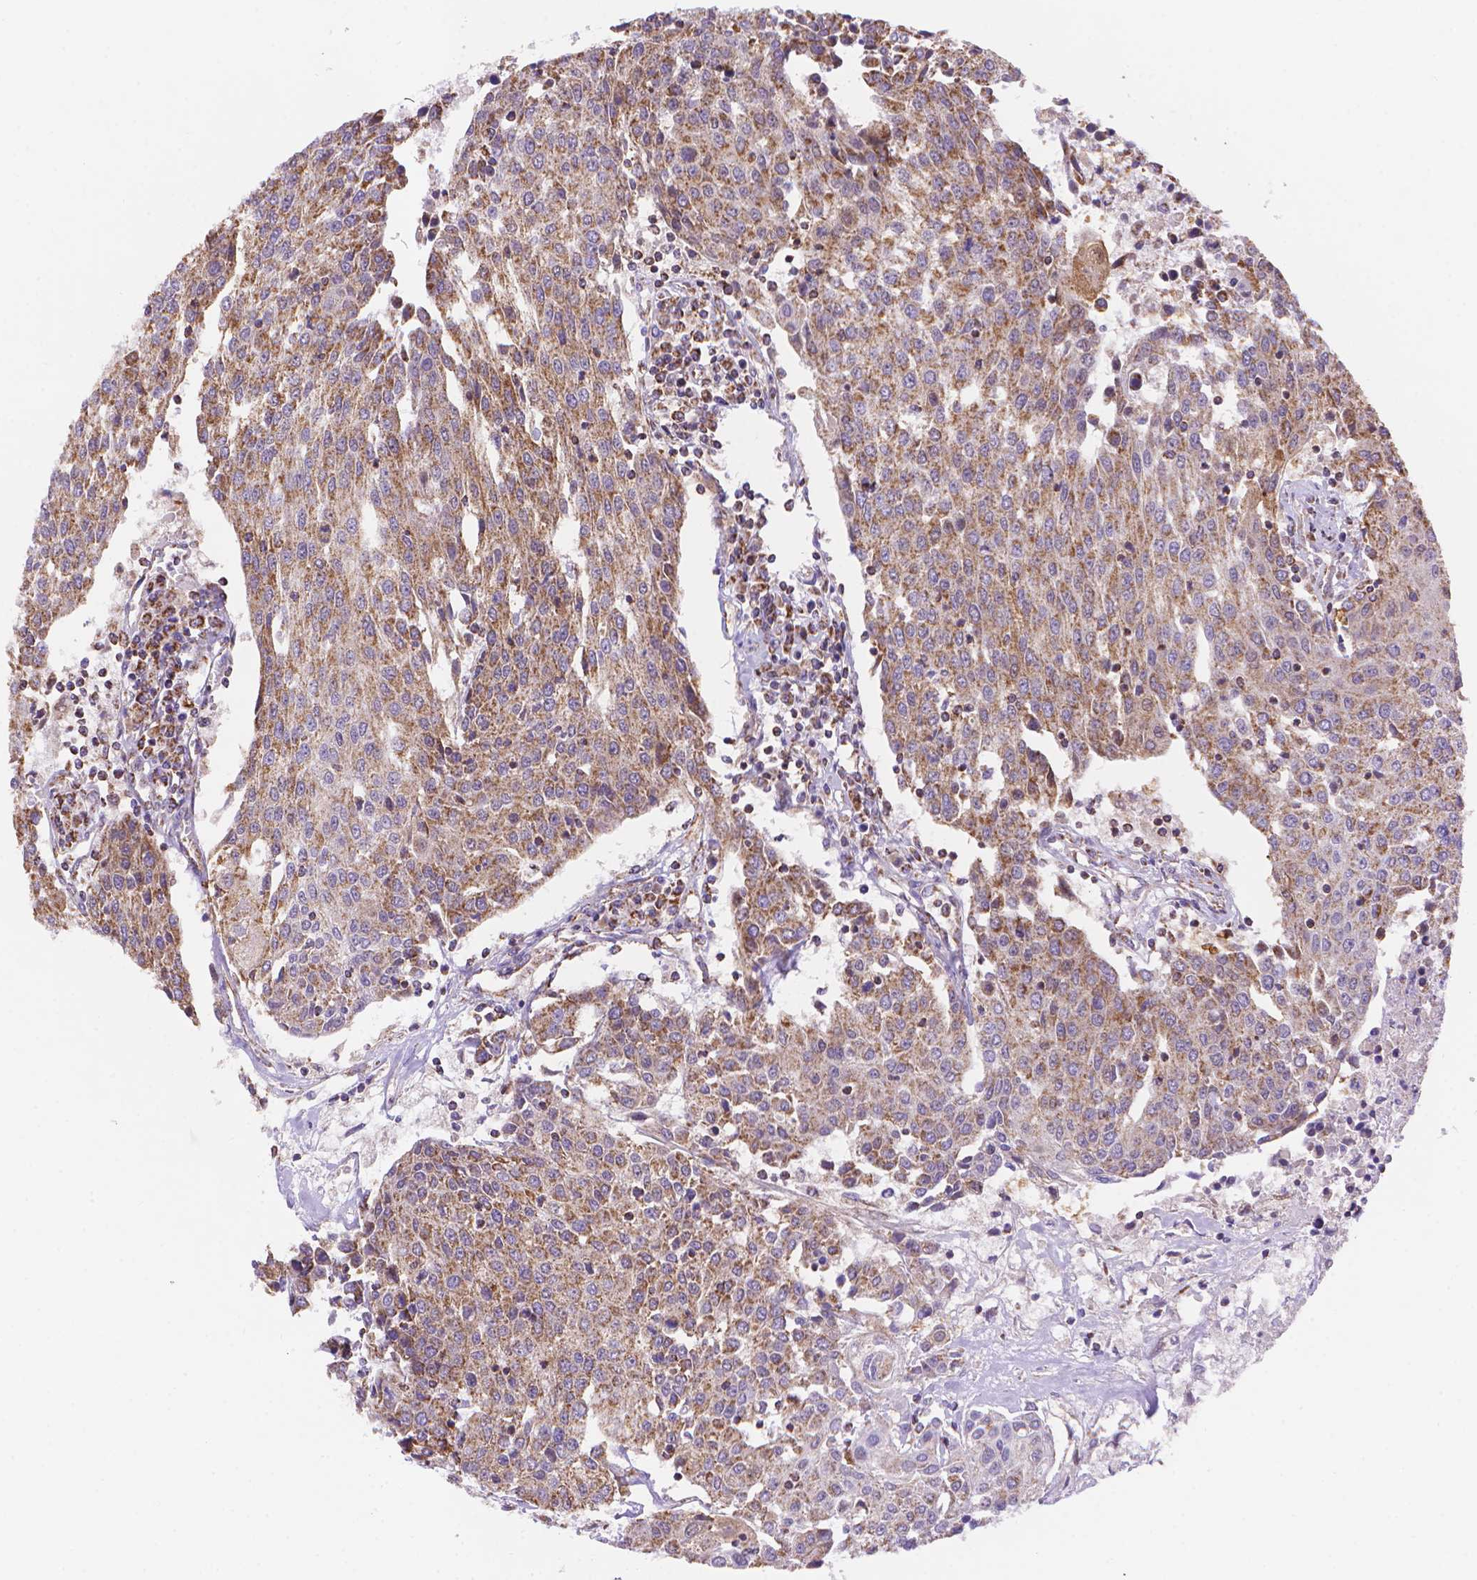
{"staining": {"intensity": "moderate", "quantity": ">75%", "location": "cytoplasmic/membranous"}, "tissue": "urothelial cancer", "cell_type": "Tumor cells", "image_type": "cancer", "snomed": [{"axis": "morphology", "description": "Urothelial carcinoma, High grade"}, {"axis": "topography", "description": "Urinary bladder"}], "caption": "Urothelial cancer tissue displays moderate cytoplasmic/membranous staining in about >75% of tumor cells Immunohistochemistry stains the protein in brown and the nuclei are stained blue.", "gene": "CYYR1", "patient": {"sex": "female", "age": 85}}